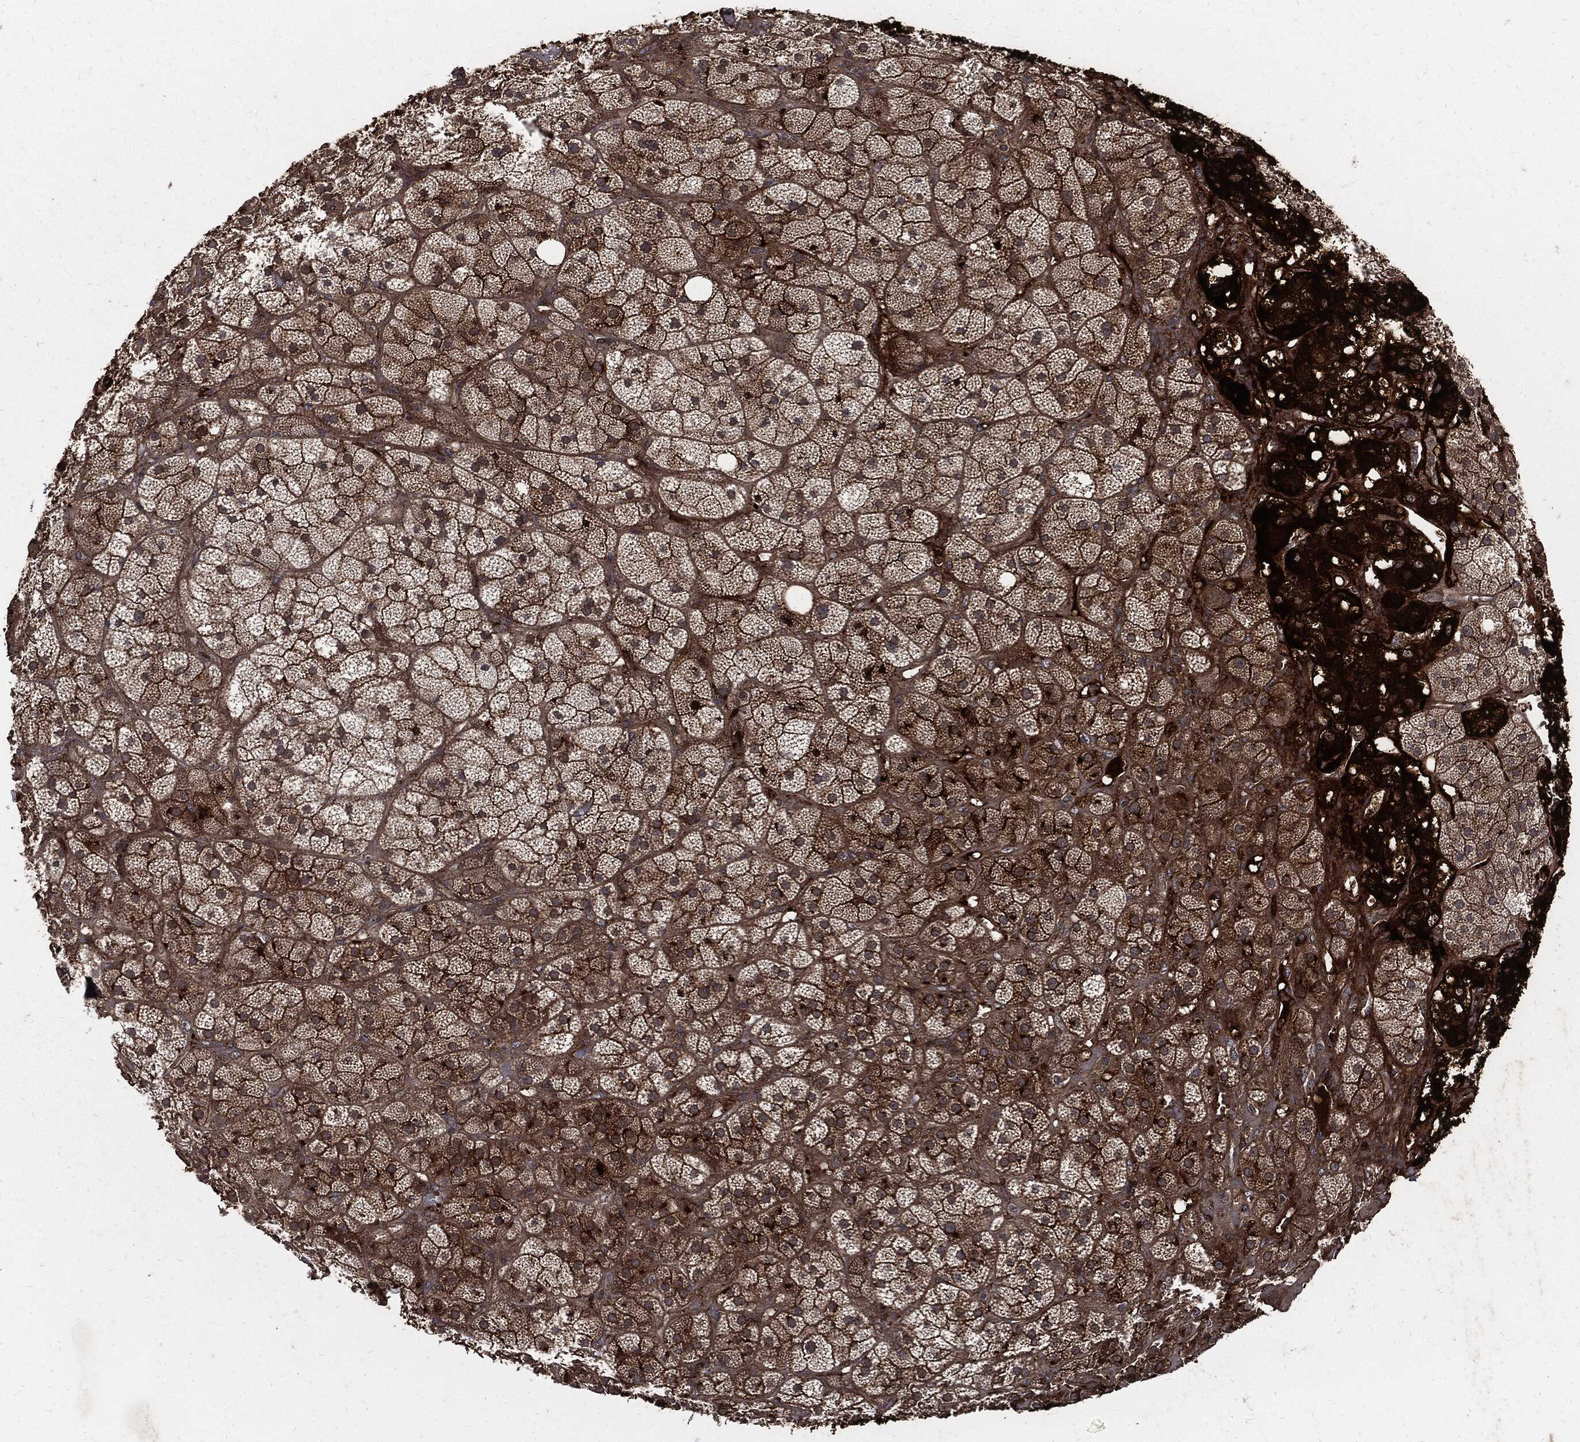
{"staining": {"intensity": "strong", "quantity": "25%-75%", "location": "cytoplasmic/membranous"}, "tissue": "adrenal gland", "cell_type": "Glandular cells", "image_type": "normal", "snomed": [{"axis": "morphology", "description": "Normal tissue, NOS"}, {"axis": "topography", "description": "Adrenal gland"}], "caption": "Immunohistochemistry (IHC) staining of normal adrenal gland, which shows high levels of strong cytoplasmic/membranous positivity in approximately 25%-75% of glandular cells indicating strong cytoplasmic/membranous protein expression. The staining was performed using DAB (3,3'-diaminobenzidine) (brown) for protein detection and nuclei were counterstained in hematoxylin (blue).", "gene": "CLU", "patient": {"sex": "male", "age": 57}}